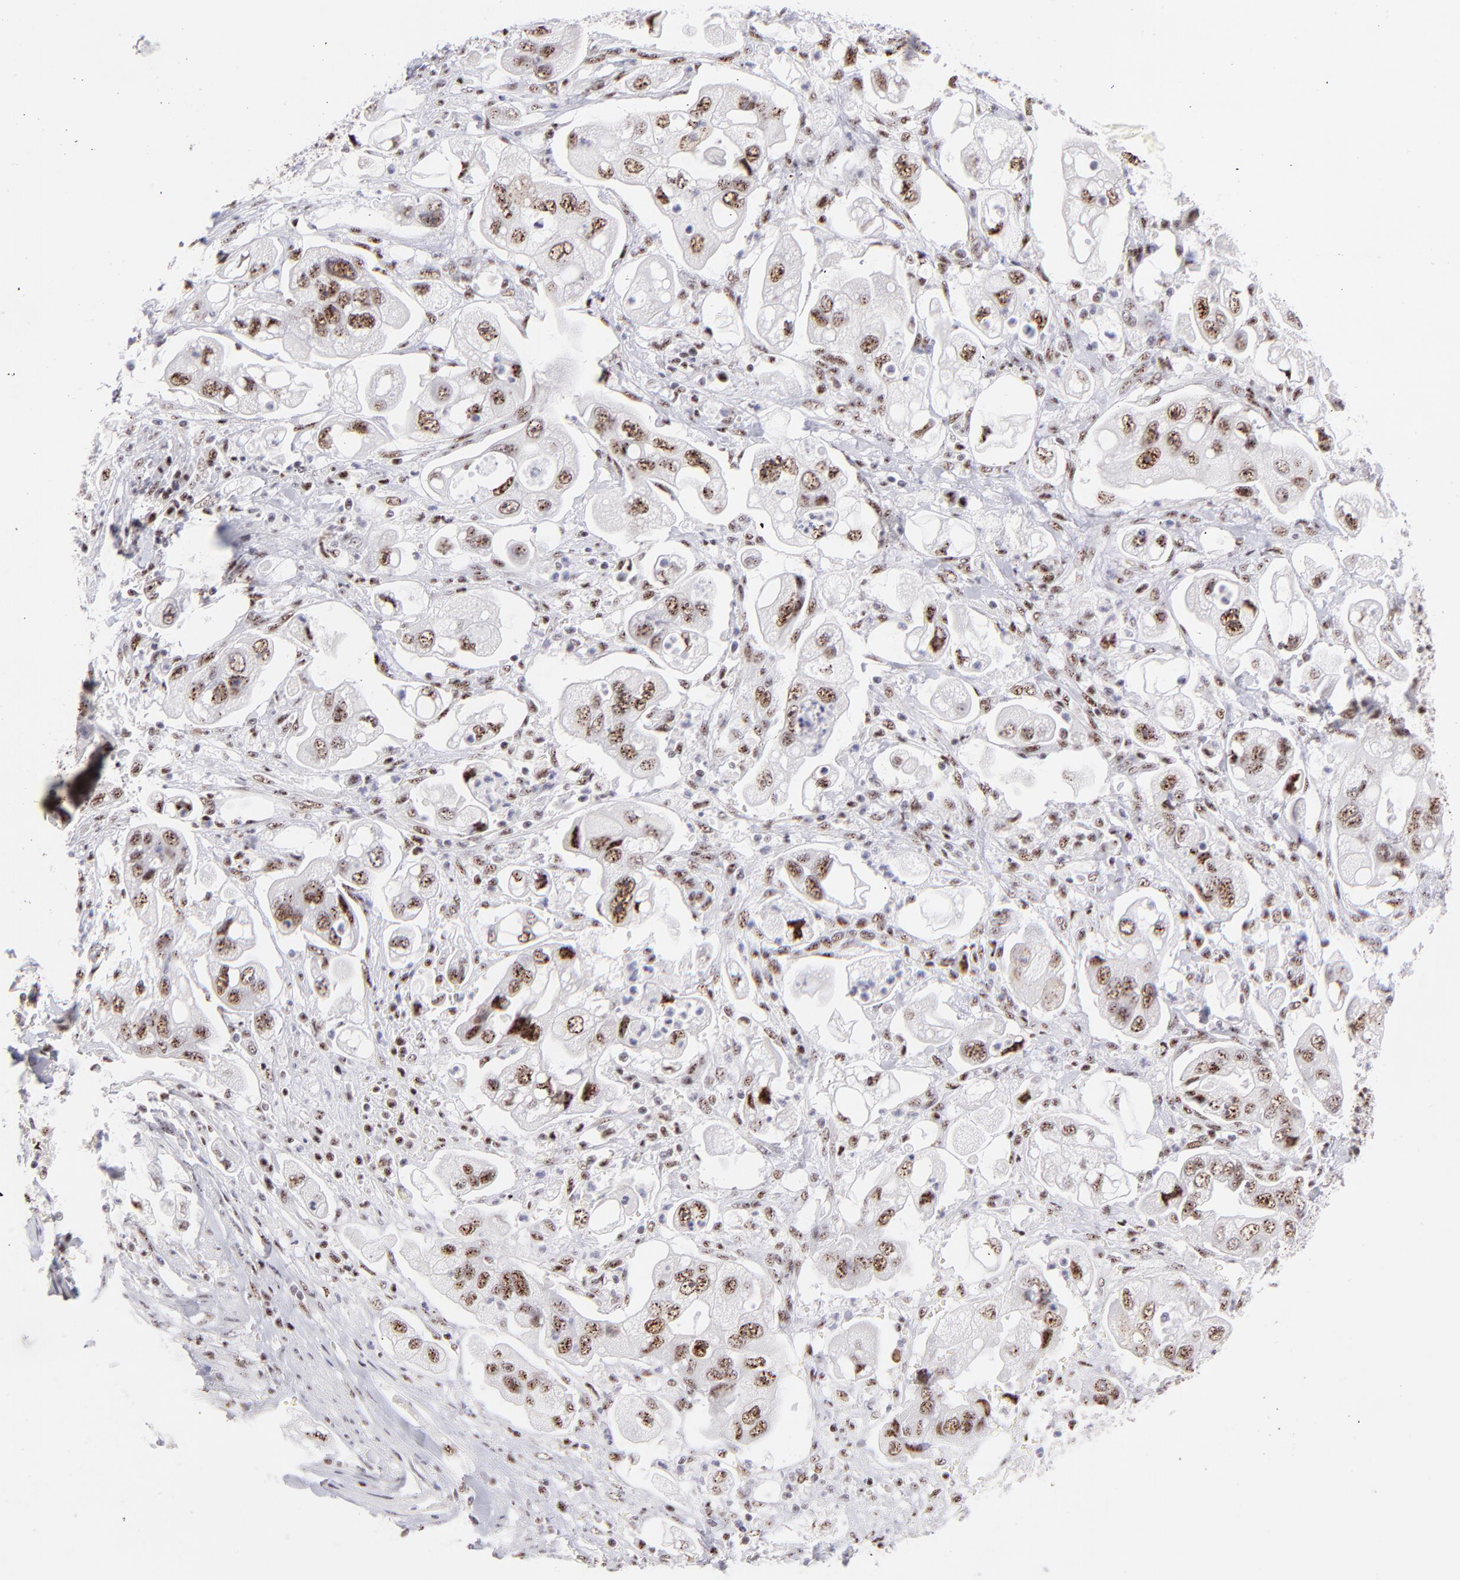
{"staining": {"intensity": "moderate", "quantity": ">75%", "location": "nuclear"}, "tissue": "stomach cancer", "cell_type": "Tumor cells", "image_type": "cancer", "snomed": [{"axis": "morphology", "description": "Adenocarcinoma, NOS"}, {"axis": "topography", "description": "Stomach"}], "caption": "Immunohistochemical staining of stomach cancer reveals medium levels of moderate nuclear protein positivity in about >75% of tumor cells. (IHC, brightfield microscopy, high magnification).", "gene": "CDC25C", "patient": {"sex": "male", "age": 62}}